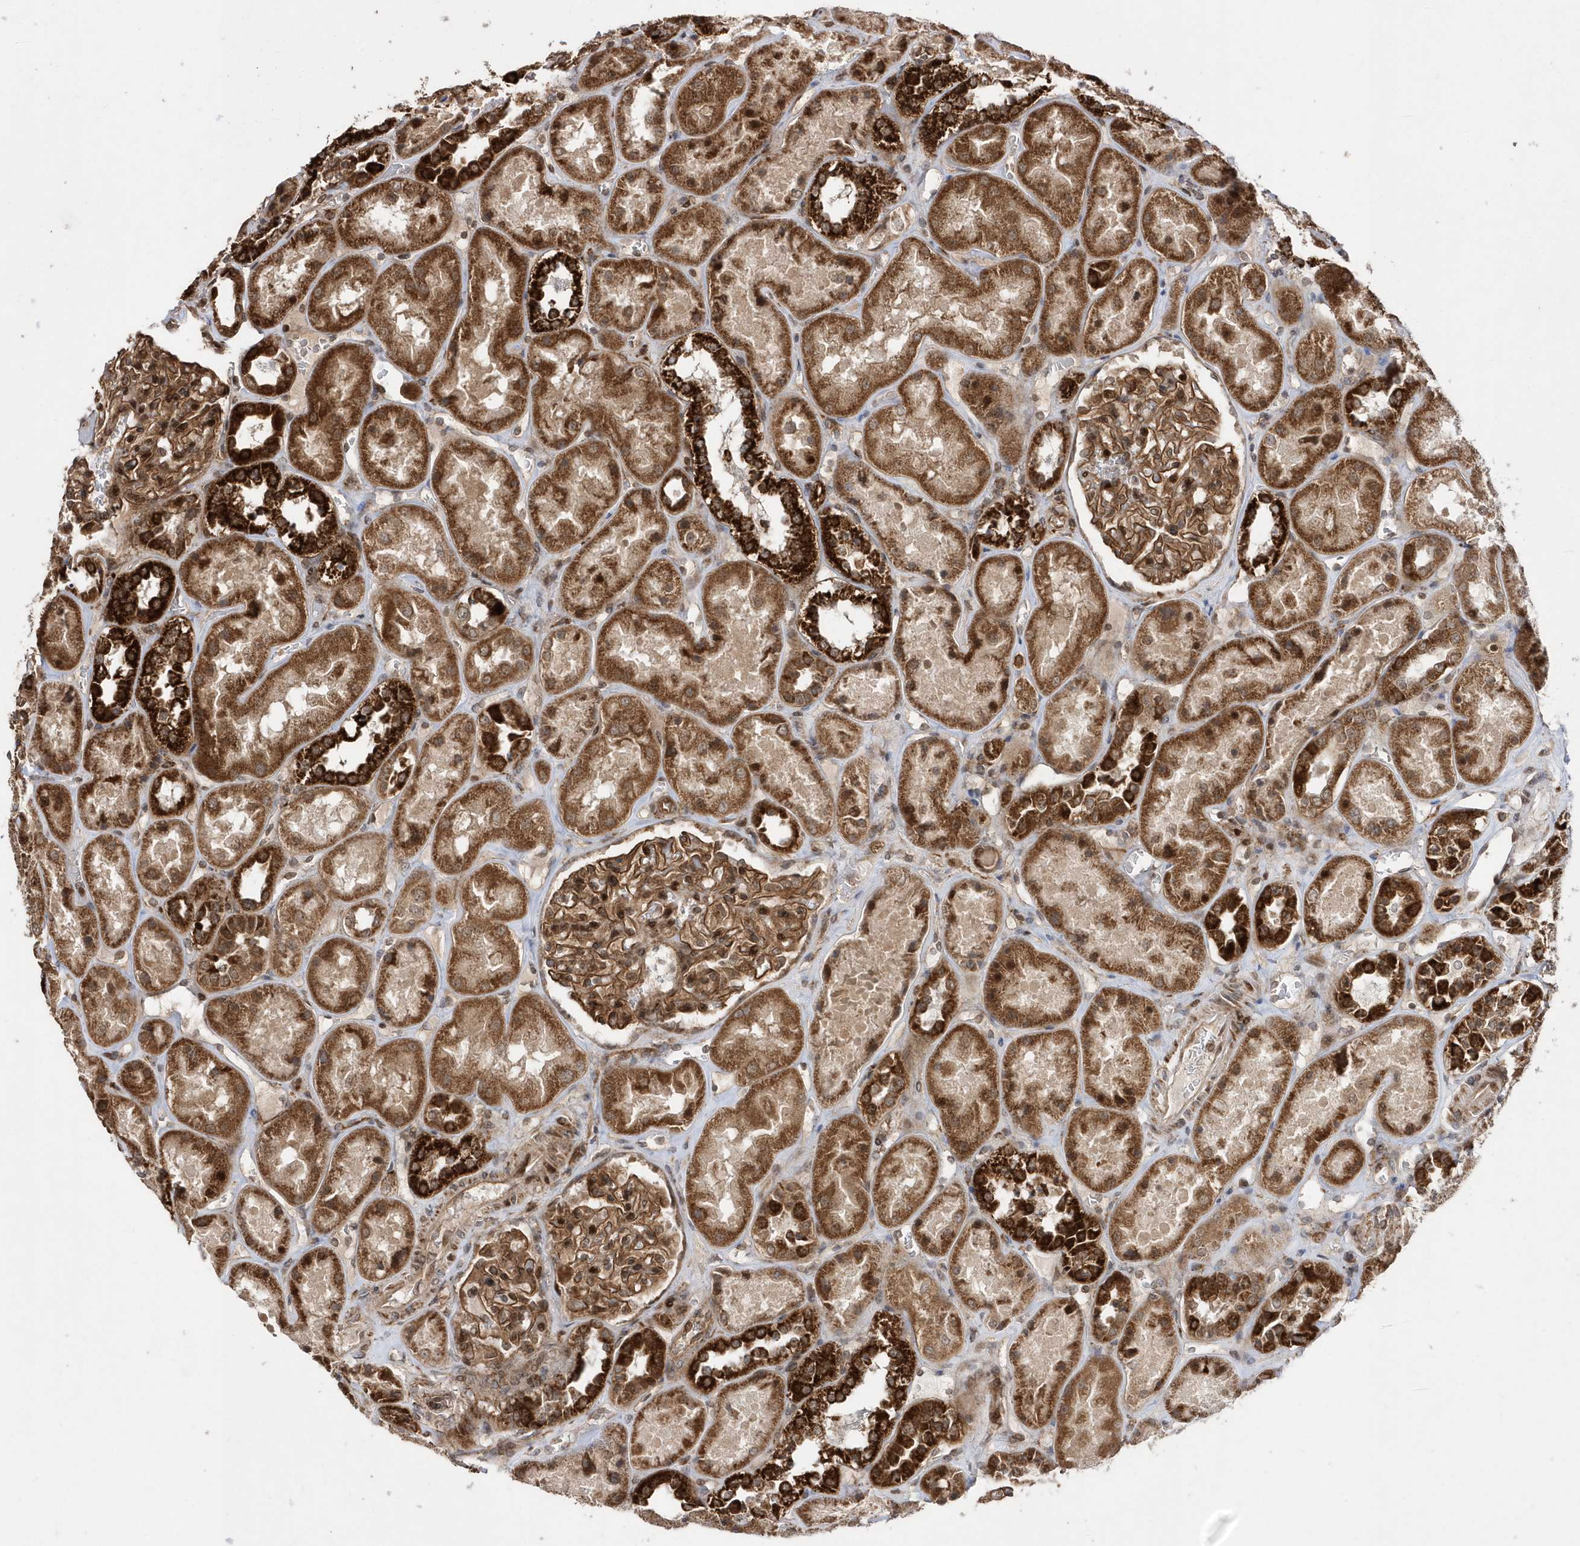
{"staining": {"intensity": "moderate", "quantity": ">75%", "location": "cytoplasmic/membranous,nuclear"}, "tissue": "kidney", "cell_type": "Cells in glomeruli", "image_type": "normal", "snomed": [{"axis": "morphology", "description": "Normal tissue, NOS"}, {"axis": "topography", "description": "Kidney"}], "caption": "DAB (3,3'-diaminobenzidine) immunohistochemical staining of benign kidney reveals moderate cytoplasmic/membranous,nuclear protein positivity in approximately >75% of cells in glomeruli.", "gene": "DALRD3", "patient": {"sex": "male", "age": 70}}